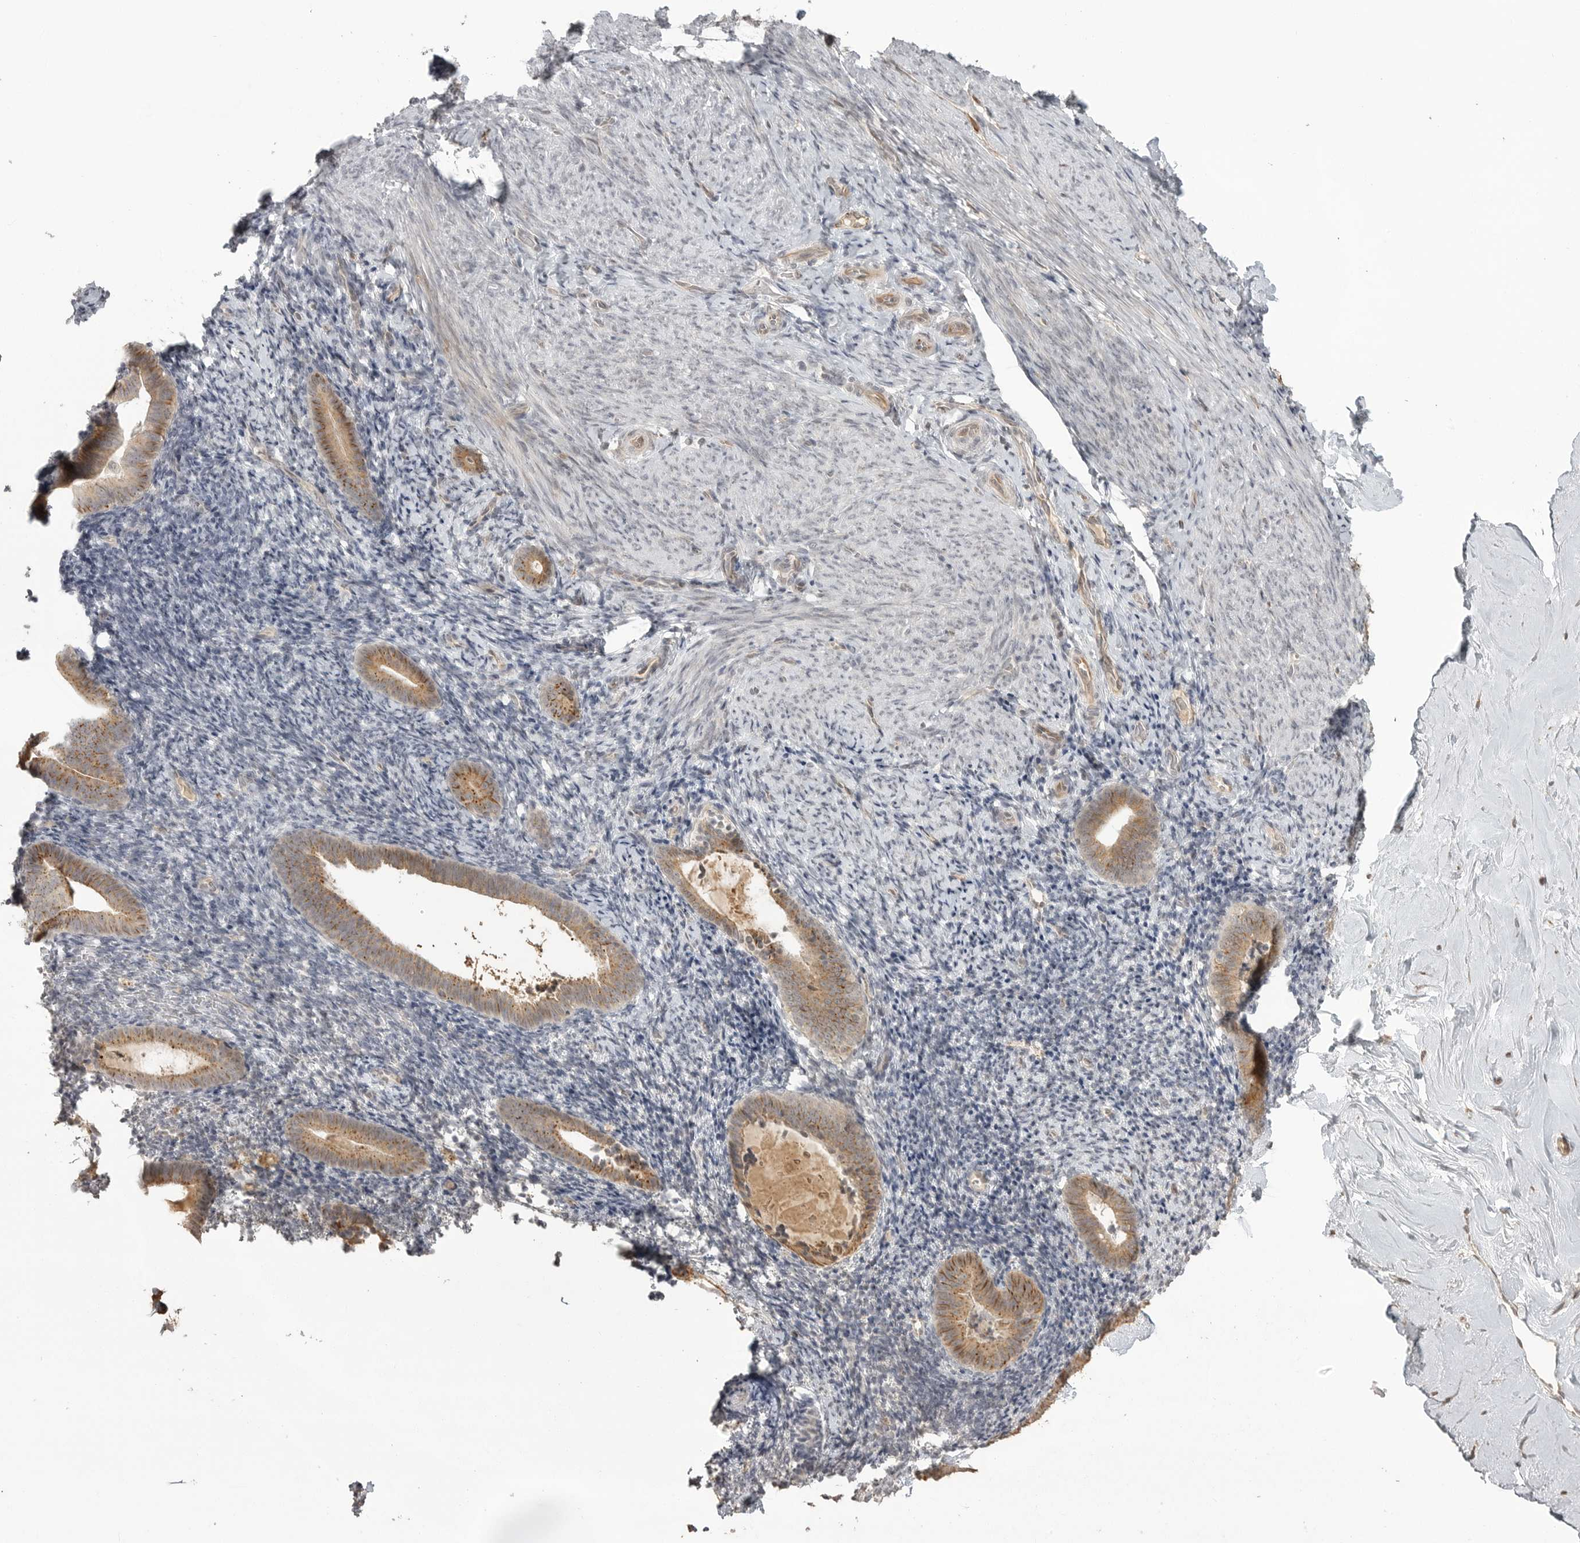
{"staining": {"intensity": "negative", "quantity": "none", "location": "none"}, "tissue": "endometrium", "cell_type": "Cells in endometrial stroma", "image_type": "normal", "snomed": [{"axis": "morphology", "description": "Normal tissue, NOS"}, {"axis": "topography", "description": "Endometrium"}], "caption": "Human endometrium stained for a protein using immunohistochemistry demonstrates no expression in cells in endometrial stroma.", "gene": "SMG8", "patient": {"sex": "female", "age": 51}}